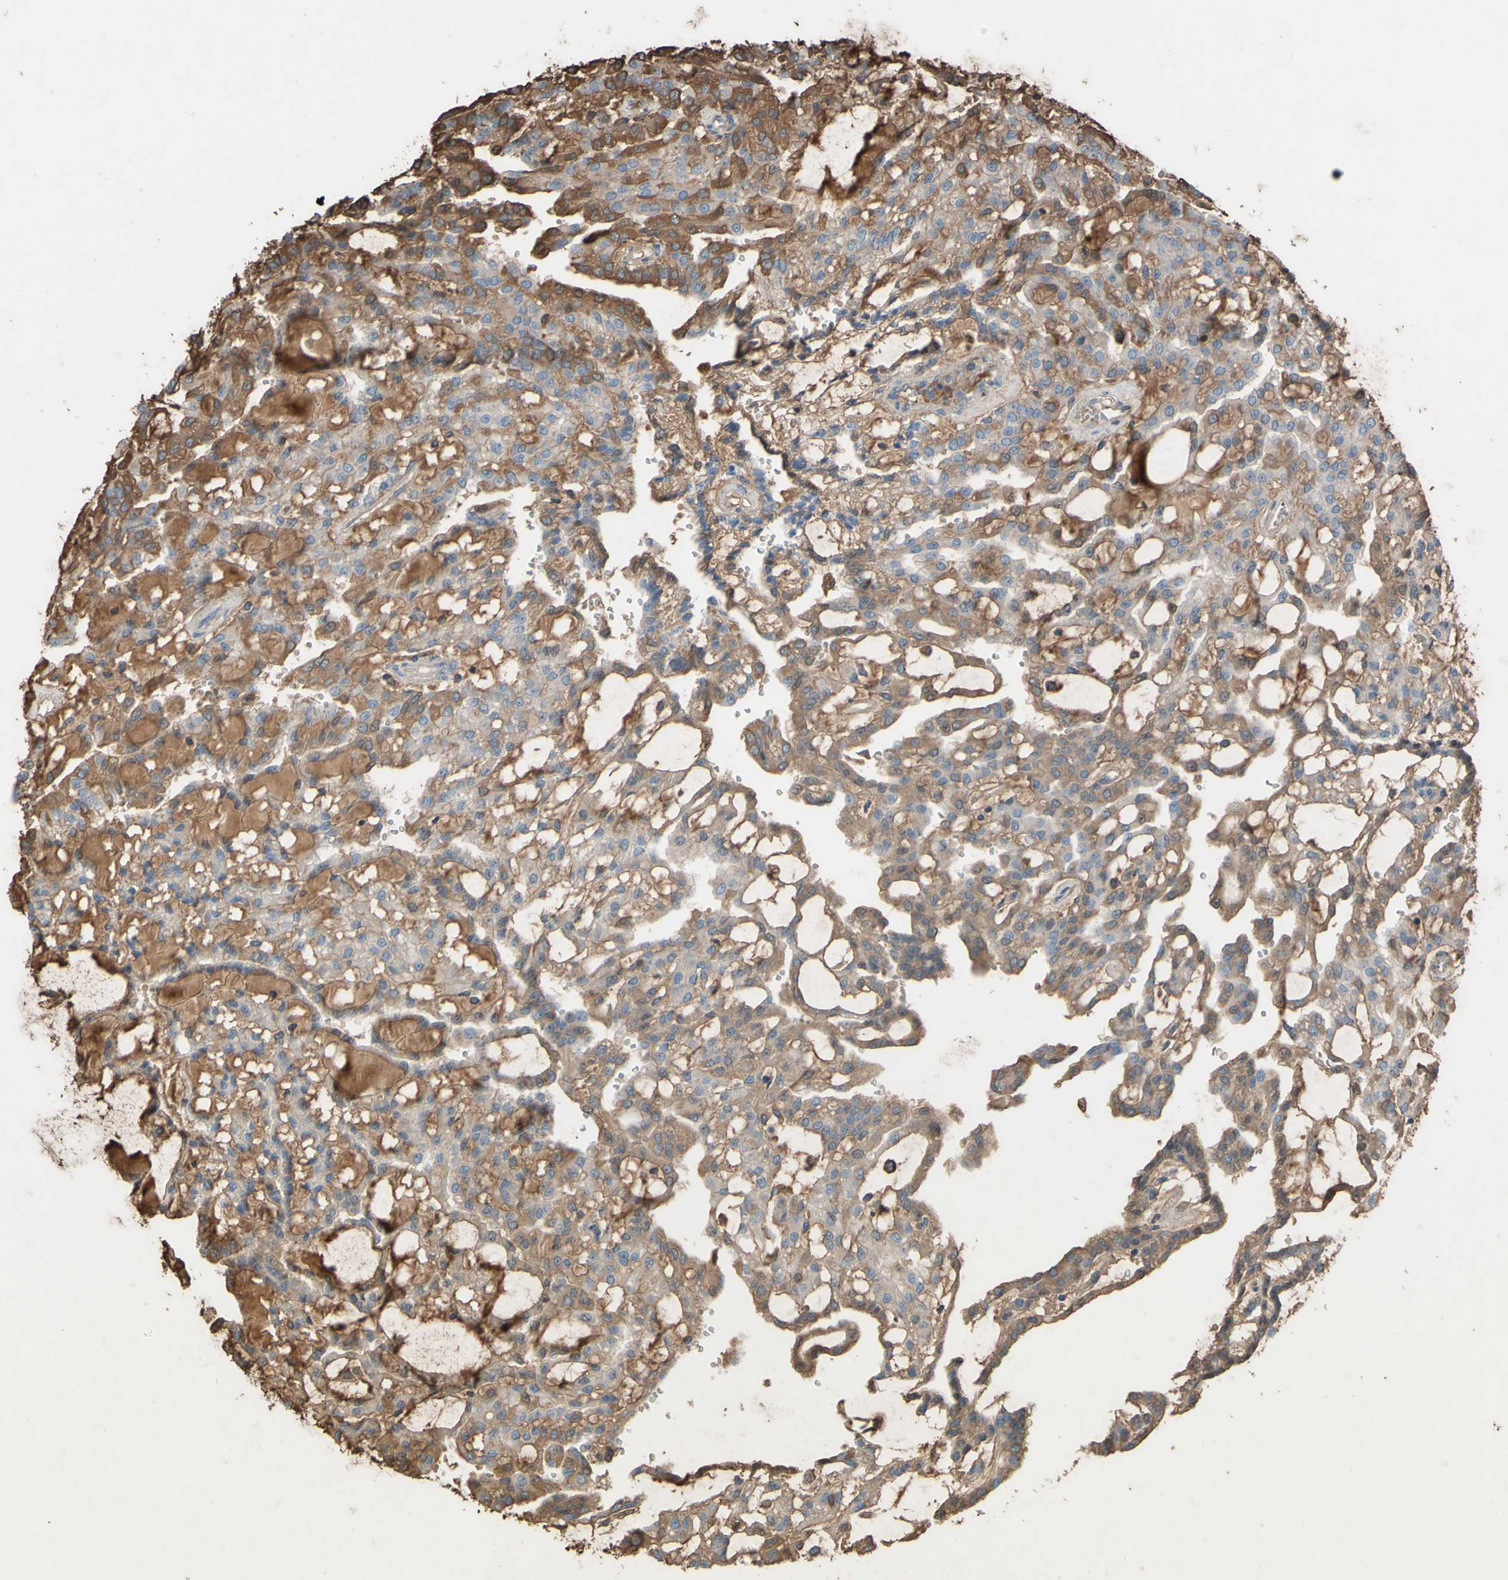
{"staining": {"intensity": "moderate", "quantity": "25%-75%", "location": "cytoplasmic/membranous"}, "tissue": "renal cancer", "cell_type": "Tumor cells", "image_type": "cancer", "snomed": [{"axis": "morphology", "description": "Adenocarcinoma, NOS"}, {"axis": "topography", "description": "Kidney"}], "caption": "Protein analysis of adenocarcinoma (renal) tissue exhibits moderate cytoplasmic/membranous expression in approximately 25%-75% of tumor cells.", "gene": "PTGDS", "patient": {"sex": "male", "age": 63}}